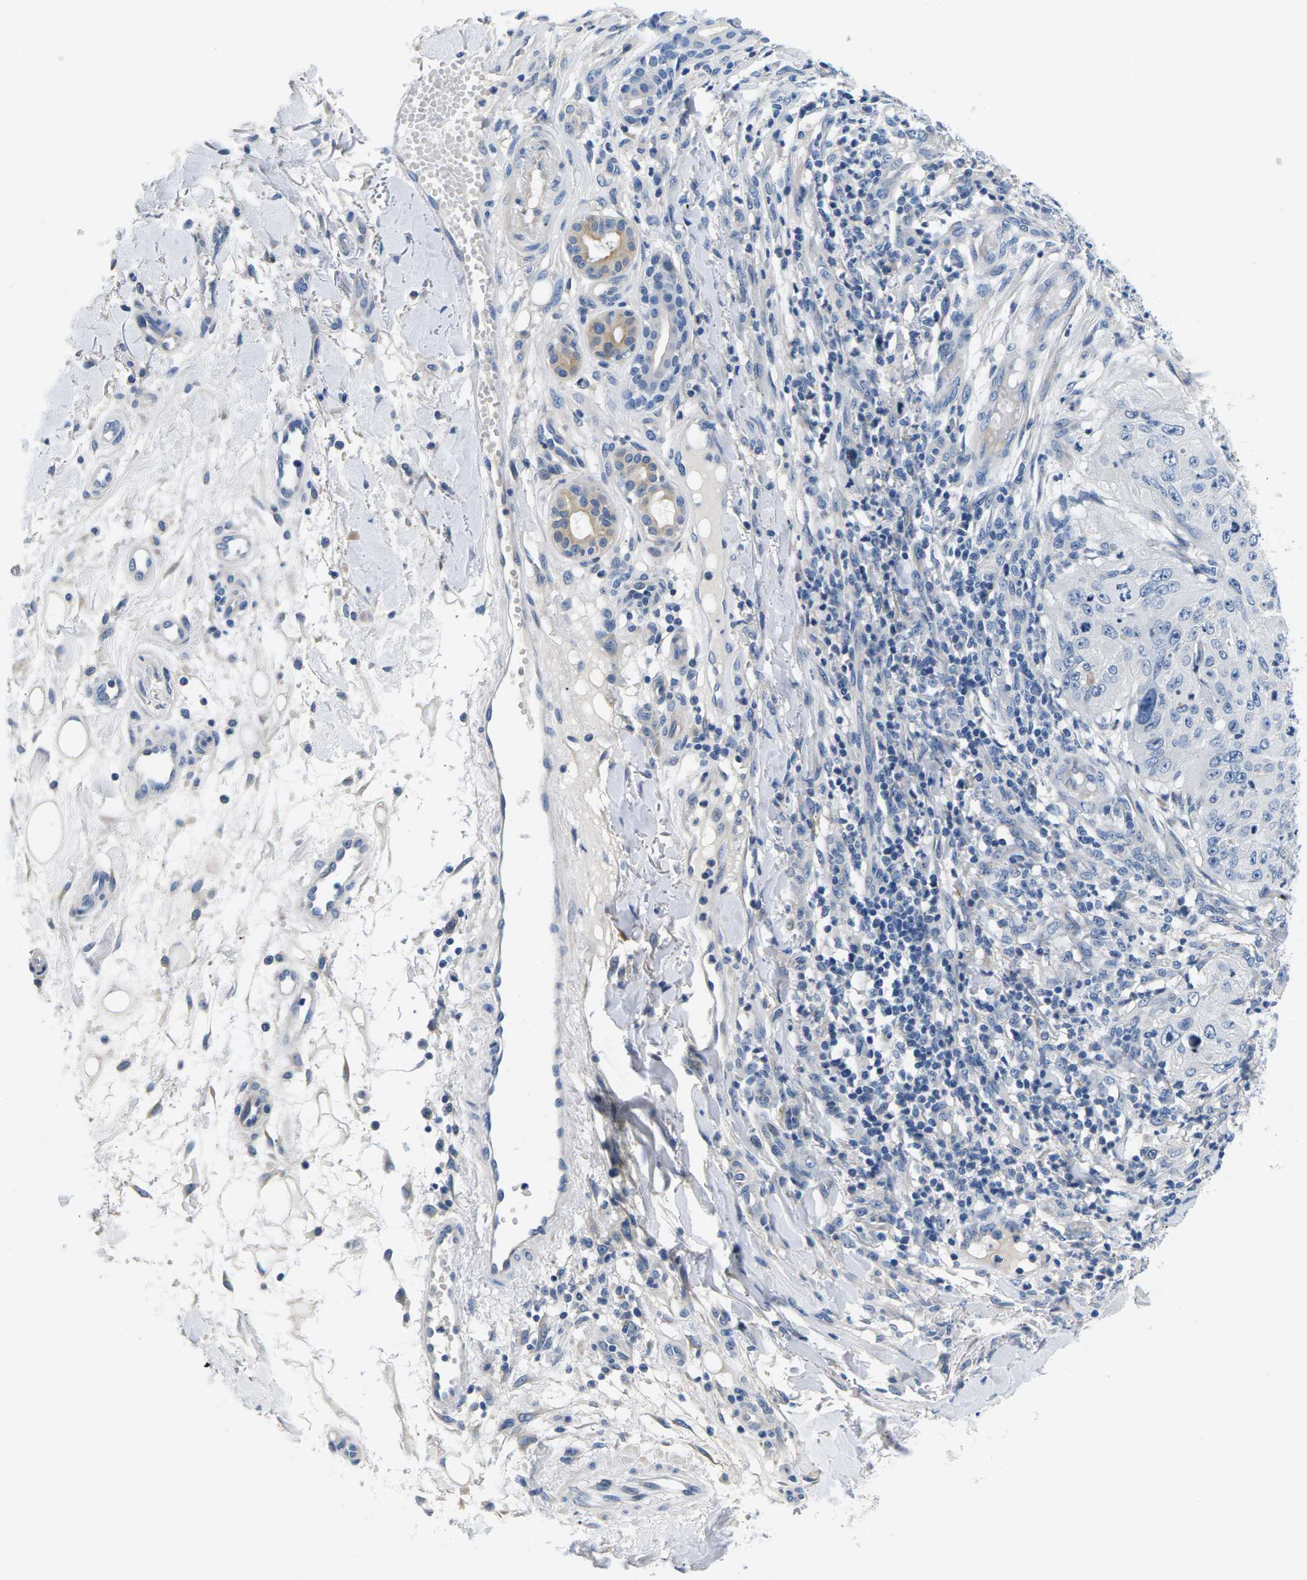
{"staining": {"intensity": "negative", "quantity": "none", "location": "none"}, "tissue": "skin cancer", "cell_type": "Tumor cells", "image_type": "cancer", "snomed": [{"axis": "morphology", "description": "Squamous cell carcinoma, NOS"}, {"axis": "topography", "description": "Skin"}], "caption": "A micrograph of human skin cancer is negative for staining in tumor cells.", "gene": "TSPAN2", "patient": {"sex": "female", "age": 80}}